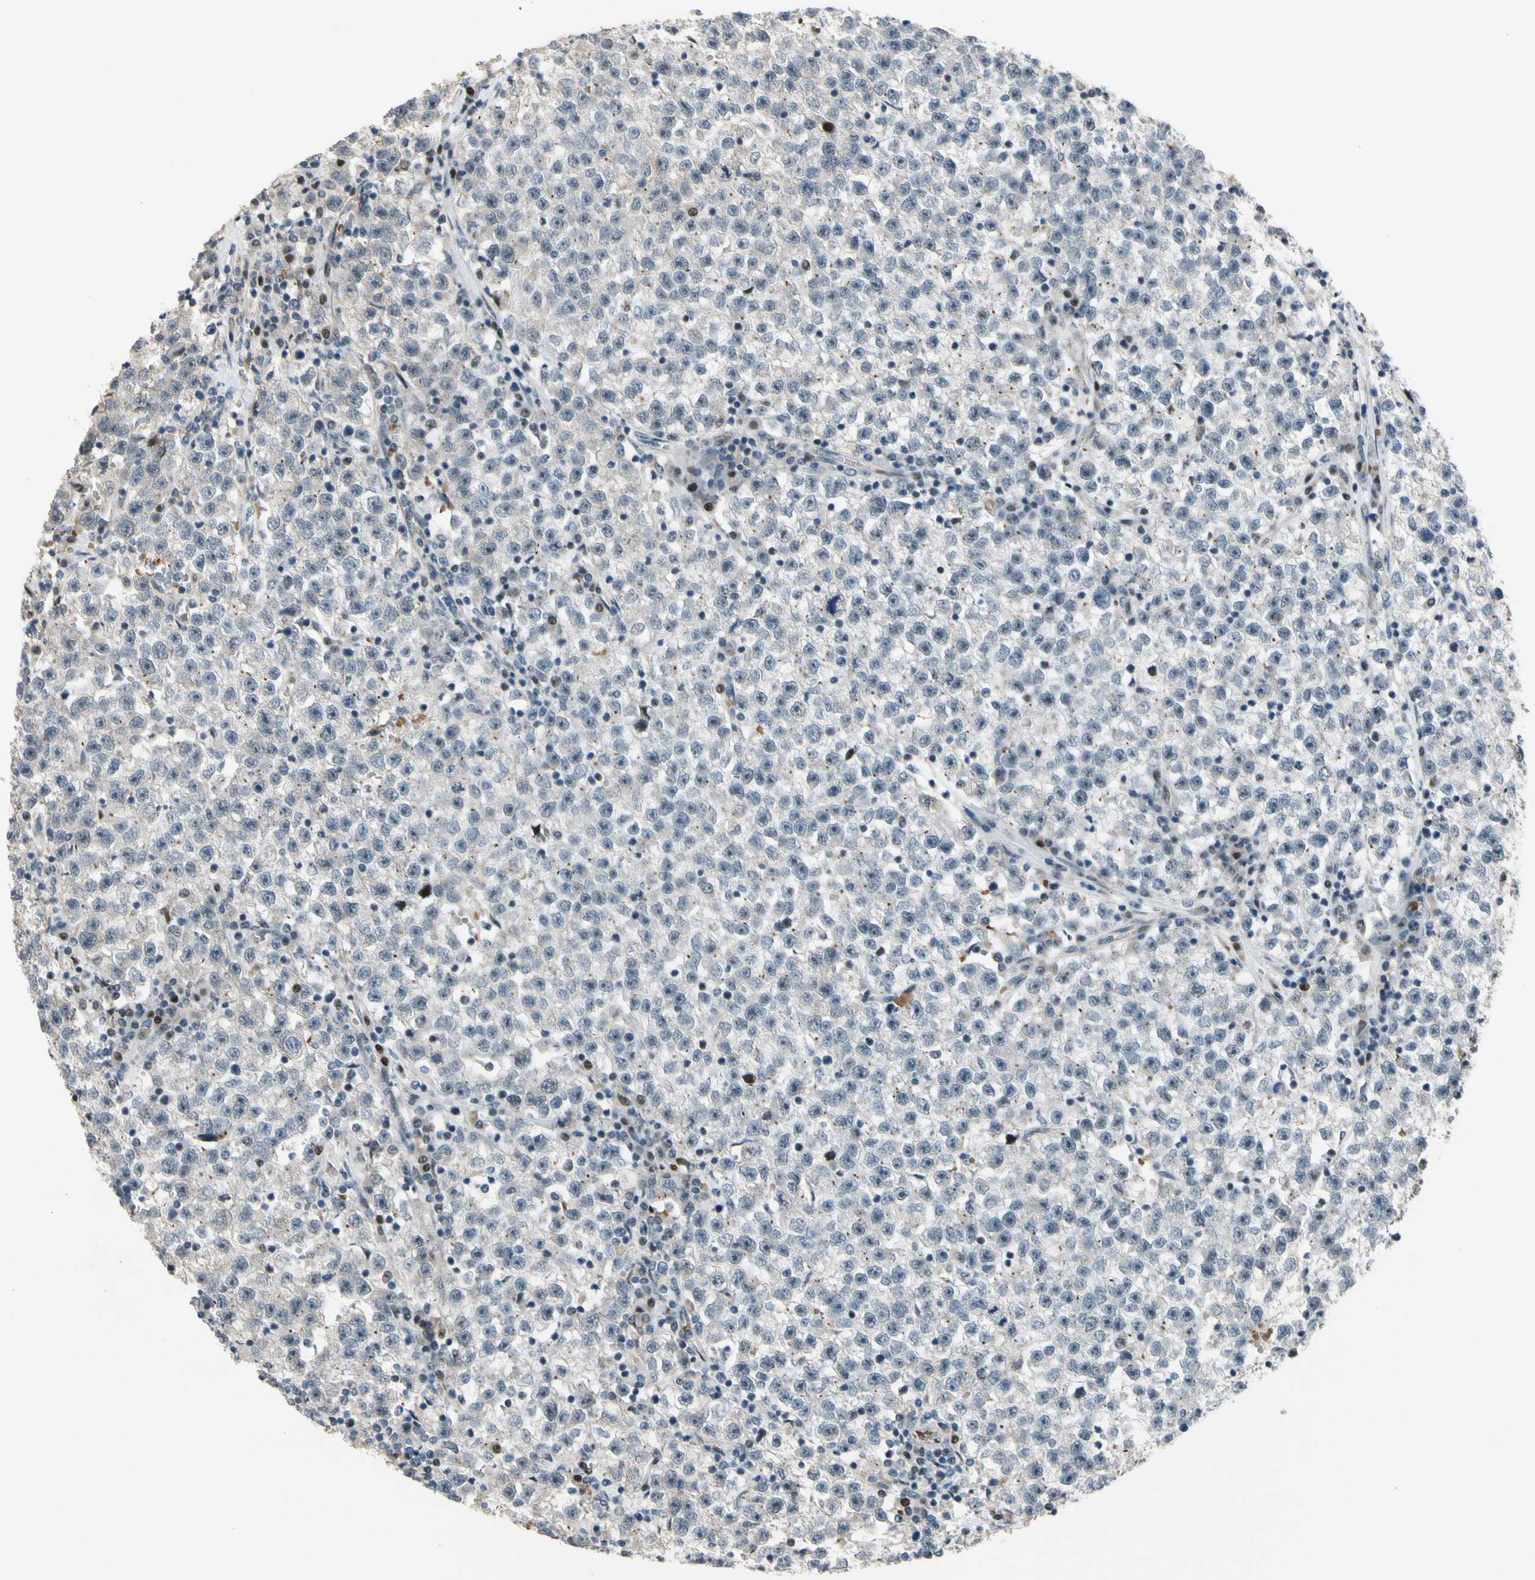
{"staining": {"intensity": "negative", "quantity": "none", "location": "none"}, "tissue": "testis cancer", "cell_type": "Tumor cells", "image_type": "cancer", "snomed": [{"axis": "morphology", "description": "Seminoma, NOS"}, {"axis": "topography", "description": "Testis"}], "caption": "This is an immunohistochemistry (IHC) micrograph of human testis seminoma. There is no staining in tumor cells.", "gene": "ZNF184", "patient": {"sex": "male", "age": 22}}